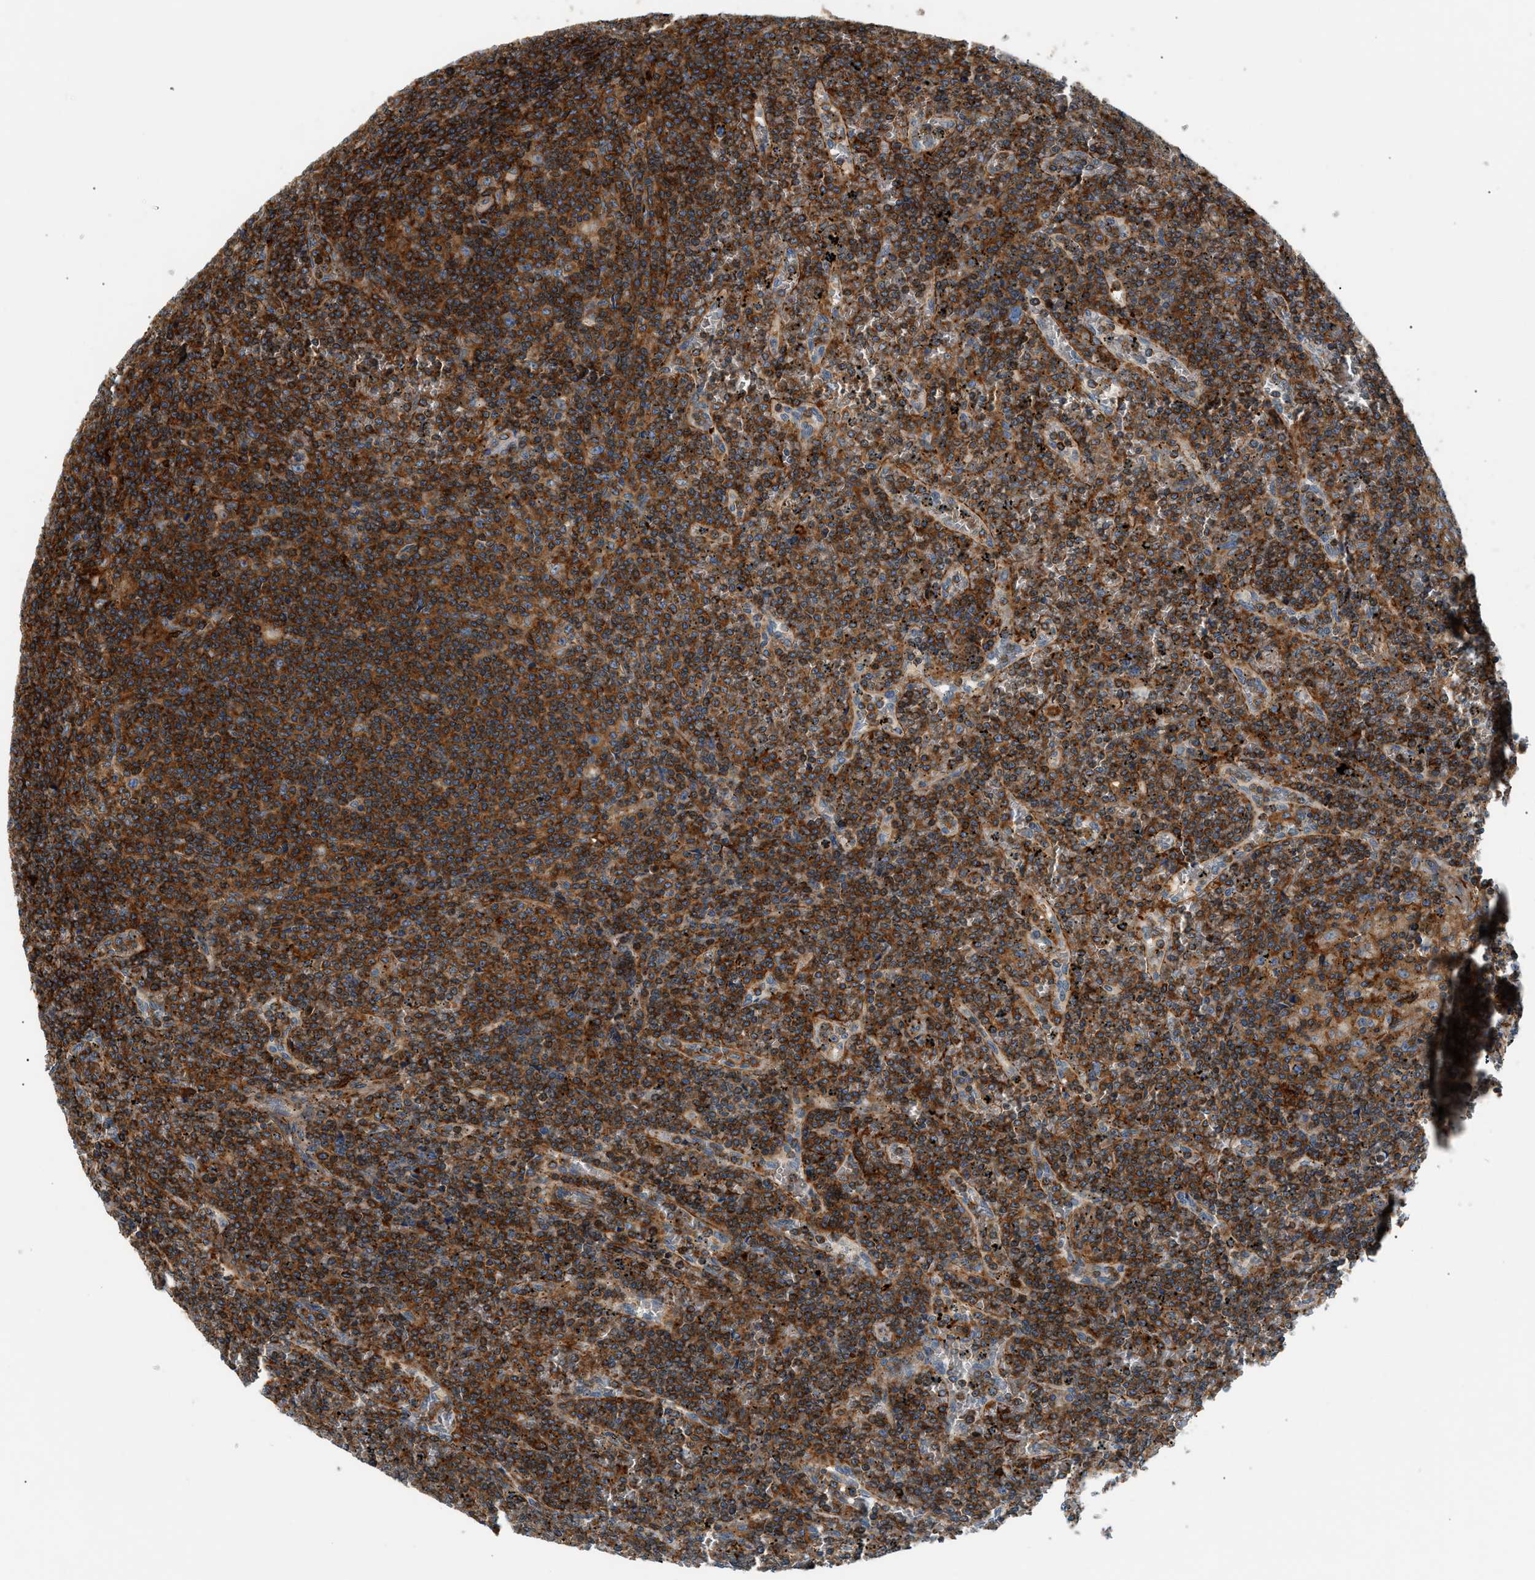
{"staining": {"intensity": "moderate", "quantity": ">75%", "location": "cytoplasmic/membranous"}, "tissue": "lymphoma", "cell_type": "Tumor cells", "image_type": "cancer", "snomed": [{"axis": "morphology", "description": "Malignant lymphoma, non-Hodgkin's type, Low grade"}, {"axis": "topography", "description": "Spleen"}], "caption": "Immunohistochemical staining of human low-grade malignant lymphoma, non-Hodgkin's type displays medium levels of moderate cytoplasmic/membranous staining in approximately >75% of tumor cells.", "gene": "DHODH", "patient": {"sex": "female", "age": 19}}